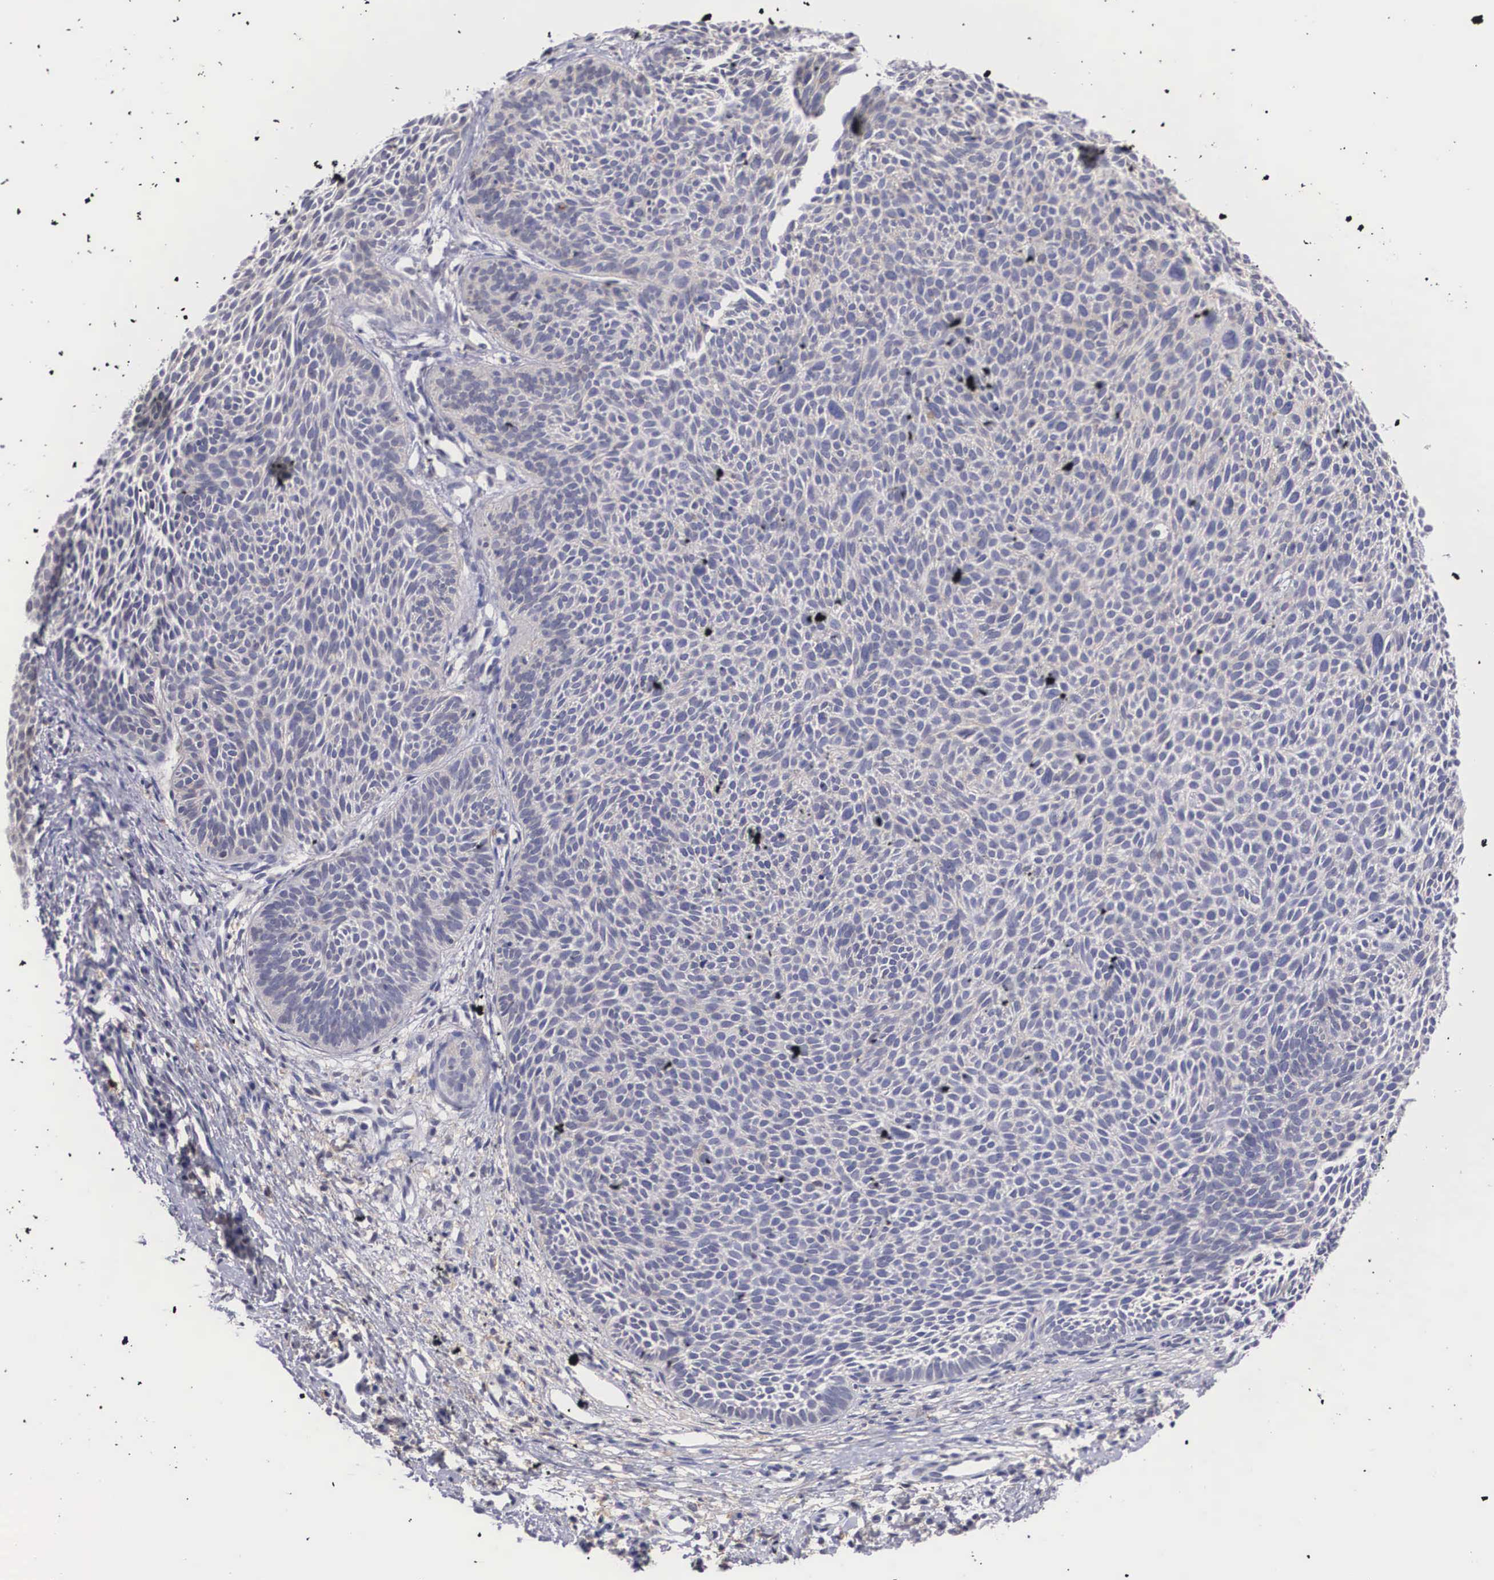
{"staining": {"intensity": "negative", "quantity": "none", "location": "none"}, "tissue": "skin cancer", "cell_type": "Tumor cells", "image_type": "cancer", "snomed": [{"axis": "morphology", "description": "Basal cell carcinoma"}, {"axis": "topography", "description": "Skin"}], "caption": "Immunohistochemistry (IHC) histopathology image of human skin cancer (basal cell carcinoma) stained for a protein (brown), which reveals no expression in tumor cells.", "gene": "NR4A2", "patient": {"sex": "male", "age": 84}}